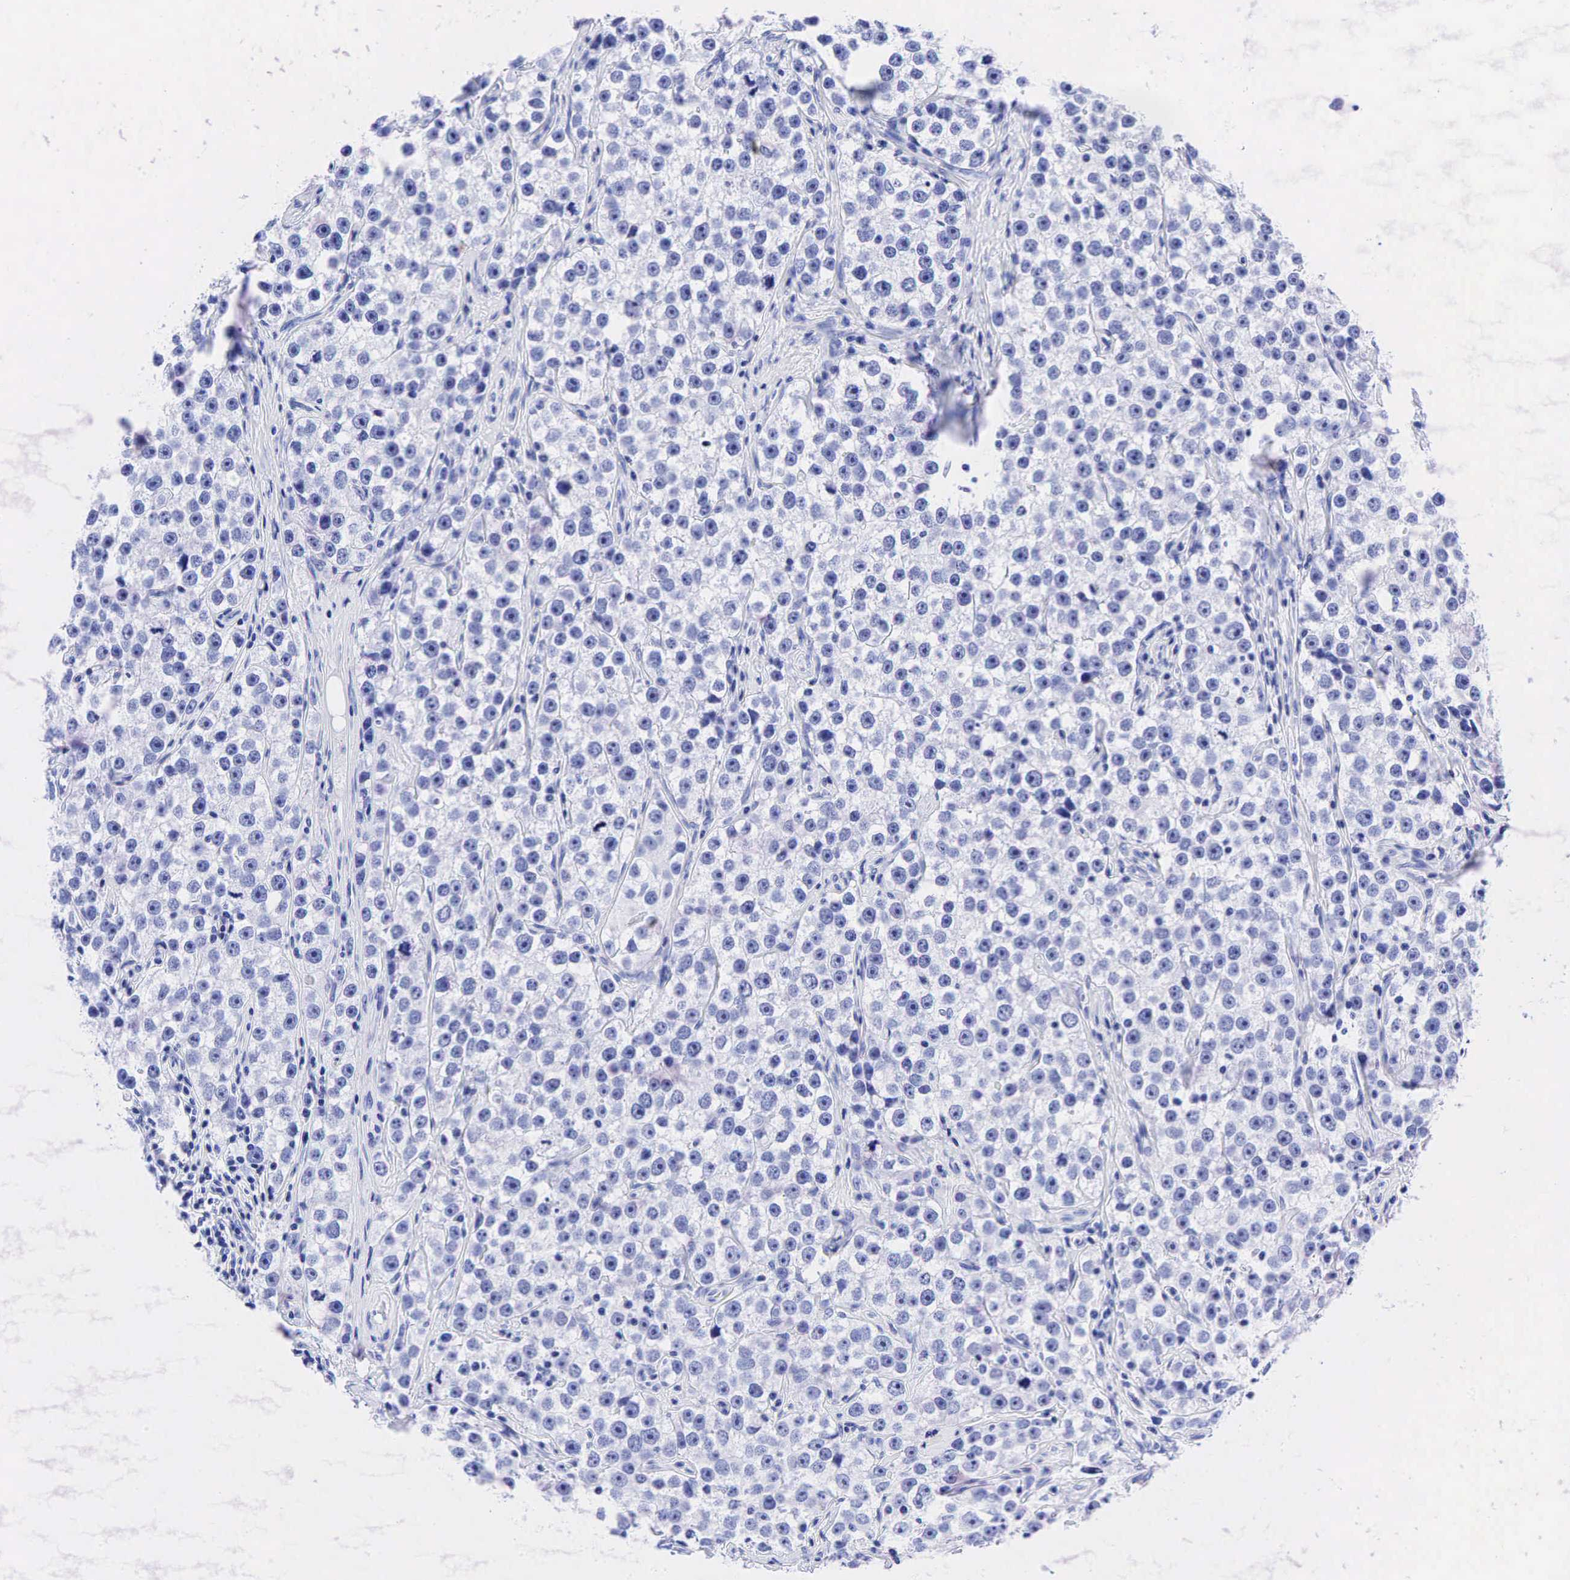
{"staining": {"intensity": "negative", "quantity": "none", "location": "none"}, "tissue": "testis cancer", "cell_type": "Tumor cells", "image_type": "cancer", "snomed": [{"axis": "morphology", "description": "Seminoma, NOS"}, {"axis": "topography", "description": "Testis"}], "caption": "Seminoma (testis) stained for a protein using immunohistochemistry (IHC) exhibits no positivity tumor cells.", "gene": "ESR1", "patient": {"sex": "male", "age": 32}}